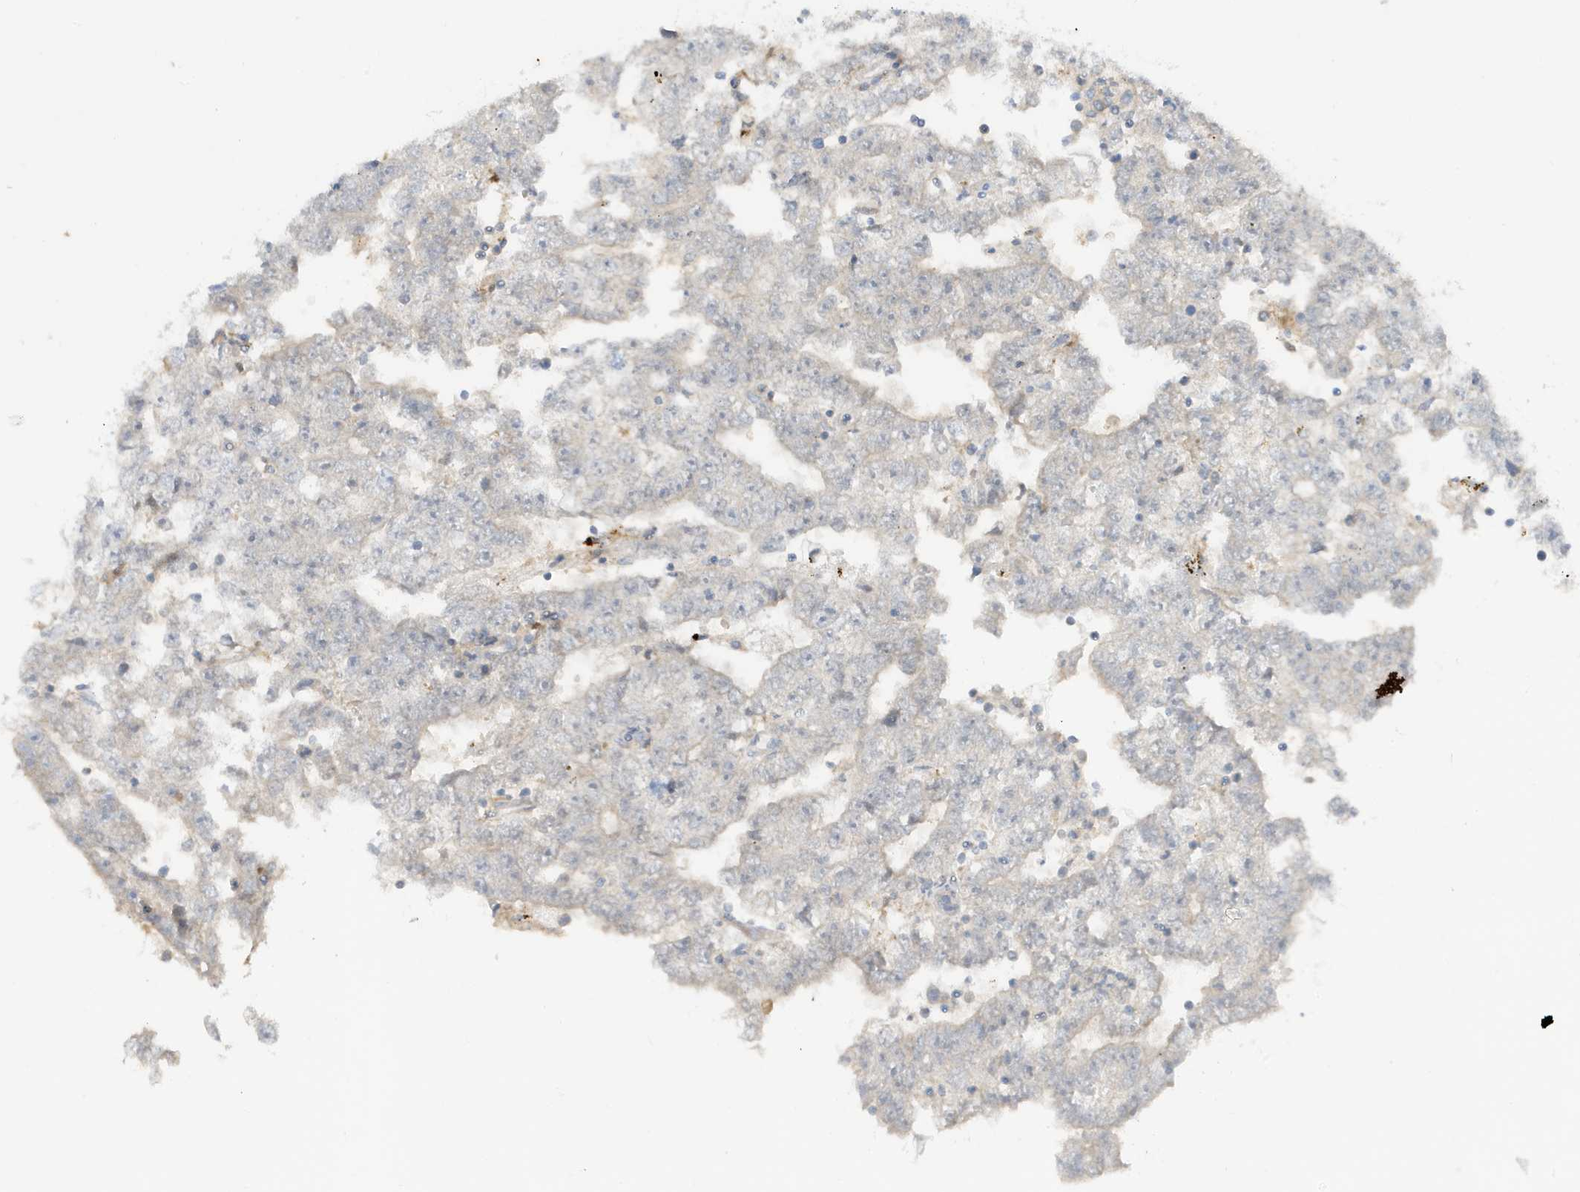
{"staining": {"intensity": "negative", "quantity": "none", "location": "none"}, "tissue": "testis cancer", "cell_type": "Tumor cells", "image_type": "cancer", "snomed": [{"axis": "morphology", "description": "Carcinoma, Embryonal, NOS"}, {"axis": "topography", "description": "Testis"}], "caption": "Immunohistochemistry (IHC) of embryonal carcinoma (testis) shows no expression in tumor cells.", "gene": "ABTB1", "patient": {"sex": "male", "age": 25}}